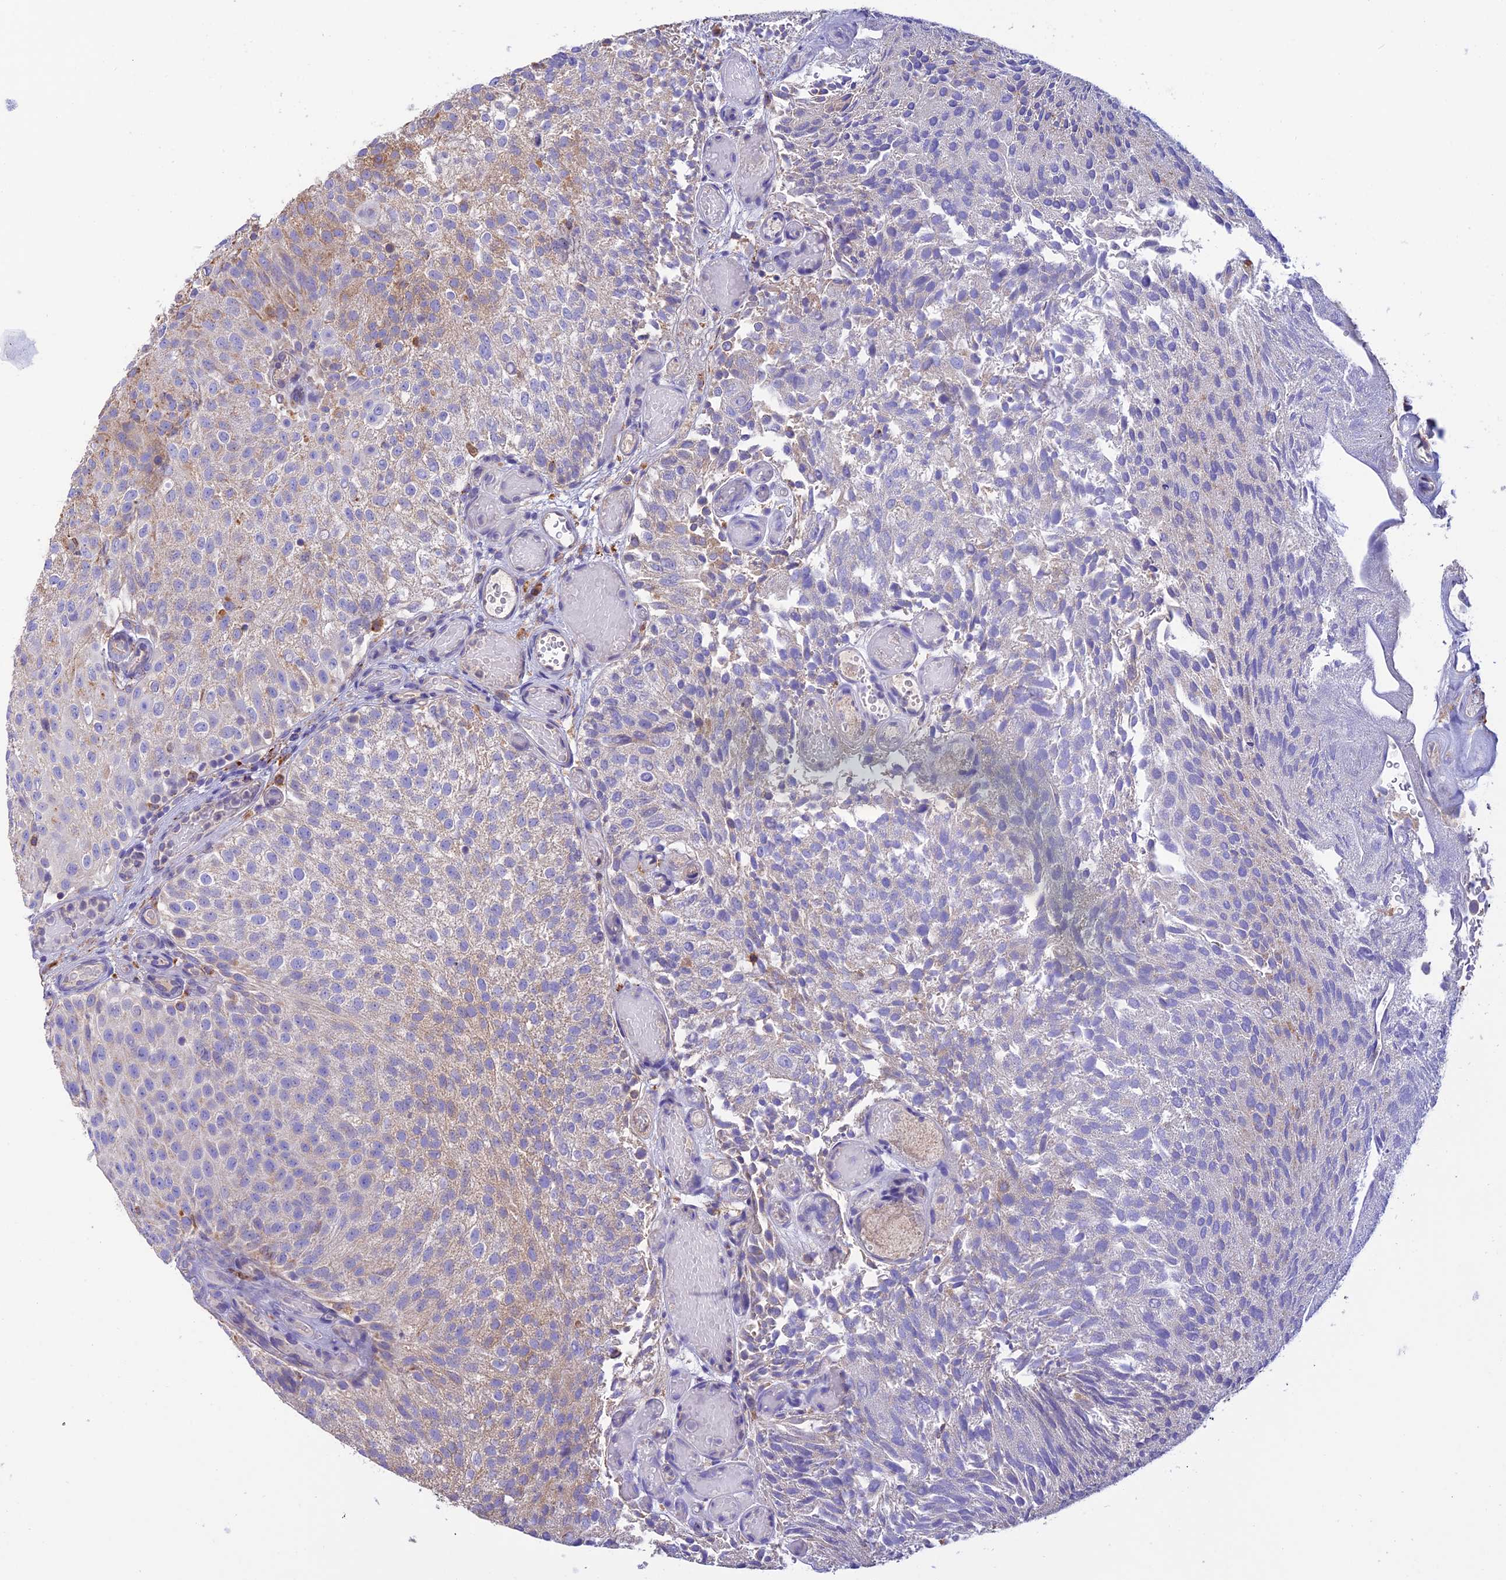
{"staining": {"intensity": "moderate", "quantity": "<25%", "location": "cytoplasmic/membranous"}, "tissue": "urothelial cancer", "cell_type": "Tumor cells", "image_type": "cancer", "snomed": [{"axis": "morphology", "description": "Urothelial carcinoma, Low grade"}, {"axis": "topography", "description": "Urinary bladder"}], "caption": "This image shows low-grade urothelial carcinoma stained with IHC to label a protein in brown. The cytoplasmic/membranous of tumor cells show moderate positivity for the protein. Nuclei are counter-stained blue.", "gene": "VKORC1", "patient": {"sex": "male", "age": 78}}